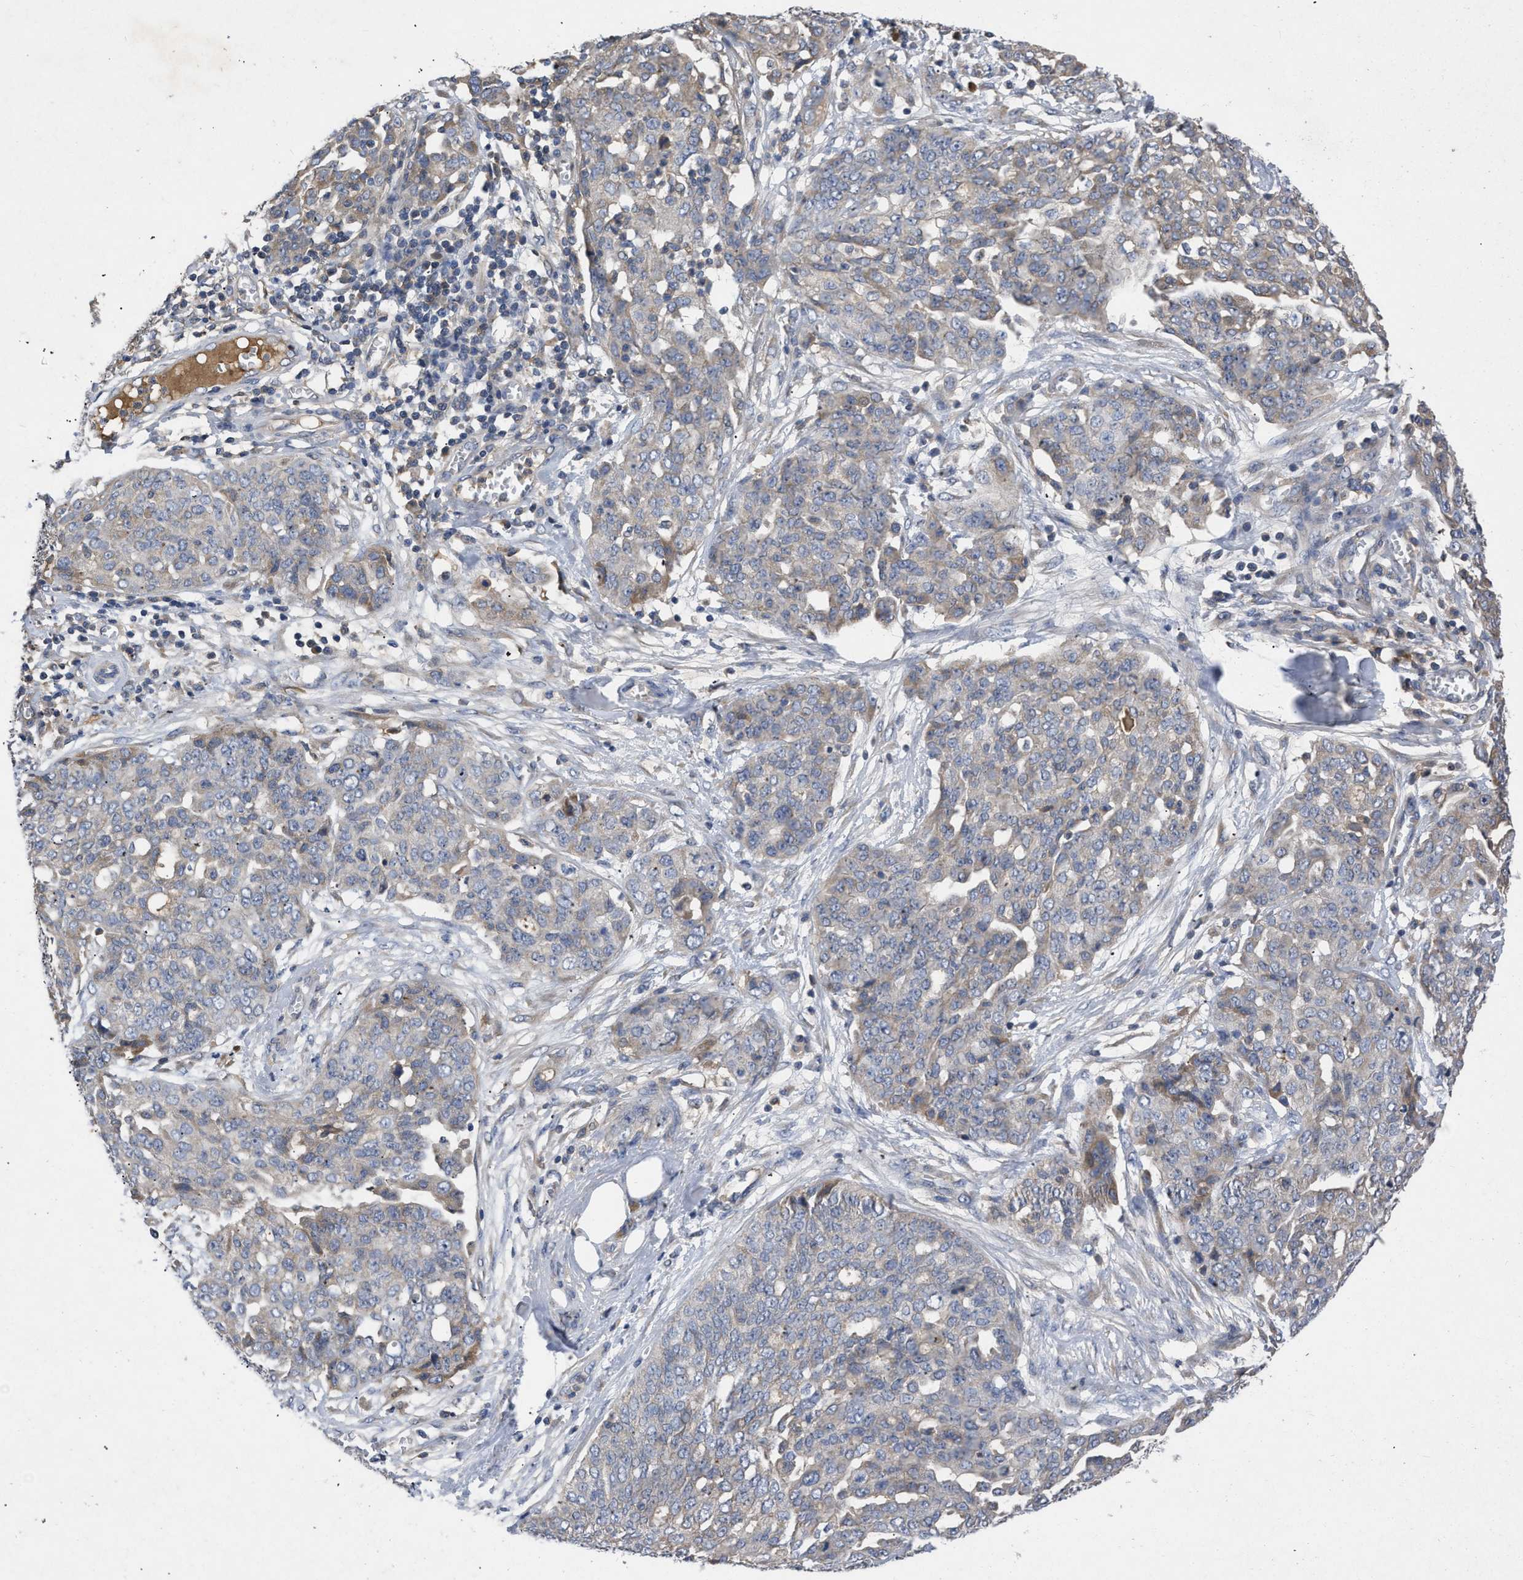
{"staining": {"intensity": "moderate", "quantity": "<25%", "location": "cytoplasmic/membranous"}, "tissue": "ovarian cancer", "cell_type": "Tumor cells", "image_type": "cancer", "snomed": [{"axis": "morphology", "description": "Cystadenocarcinoma, serous, NOS"}, {"axis": "topography", "description": "Soft tissue"}, {"axis": "topography", "description": "Ovary"}], "caption": "Brown immunohistochemical staining in human ovarian cancer (serous cystadenocarcinoma) displays moderate cytoplasmic/membranous expression in about <25% of tumor cells. The staining is performed using DAB (3,3'-diaminobenzidine) brown chromogen to label protein expression. The nuclei are counter-stained blue using hematoxylin.", "gene": "VPS4A", "patient": {"sex": "female", "age": 57}}